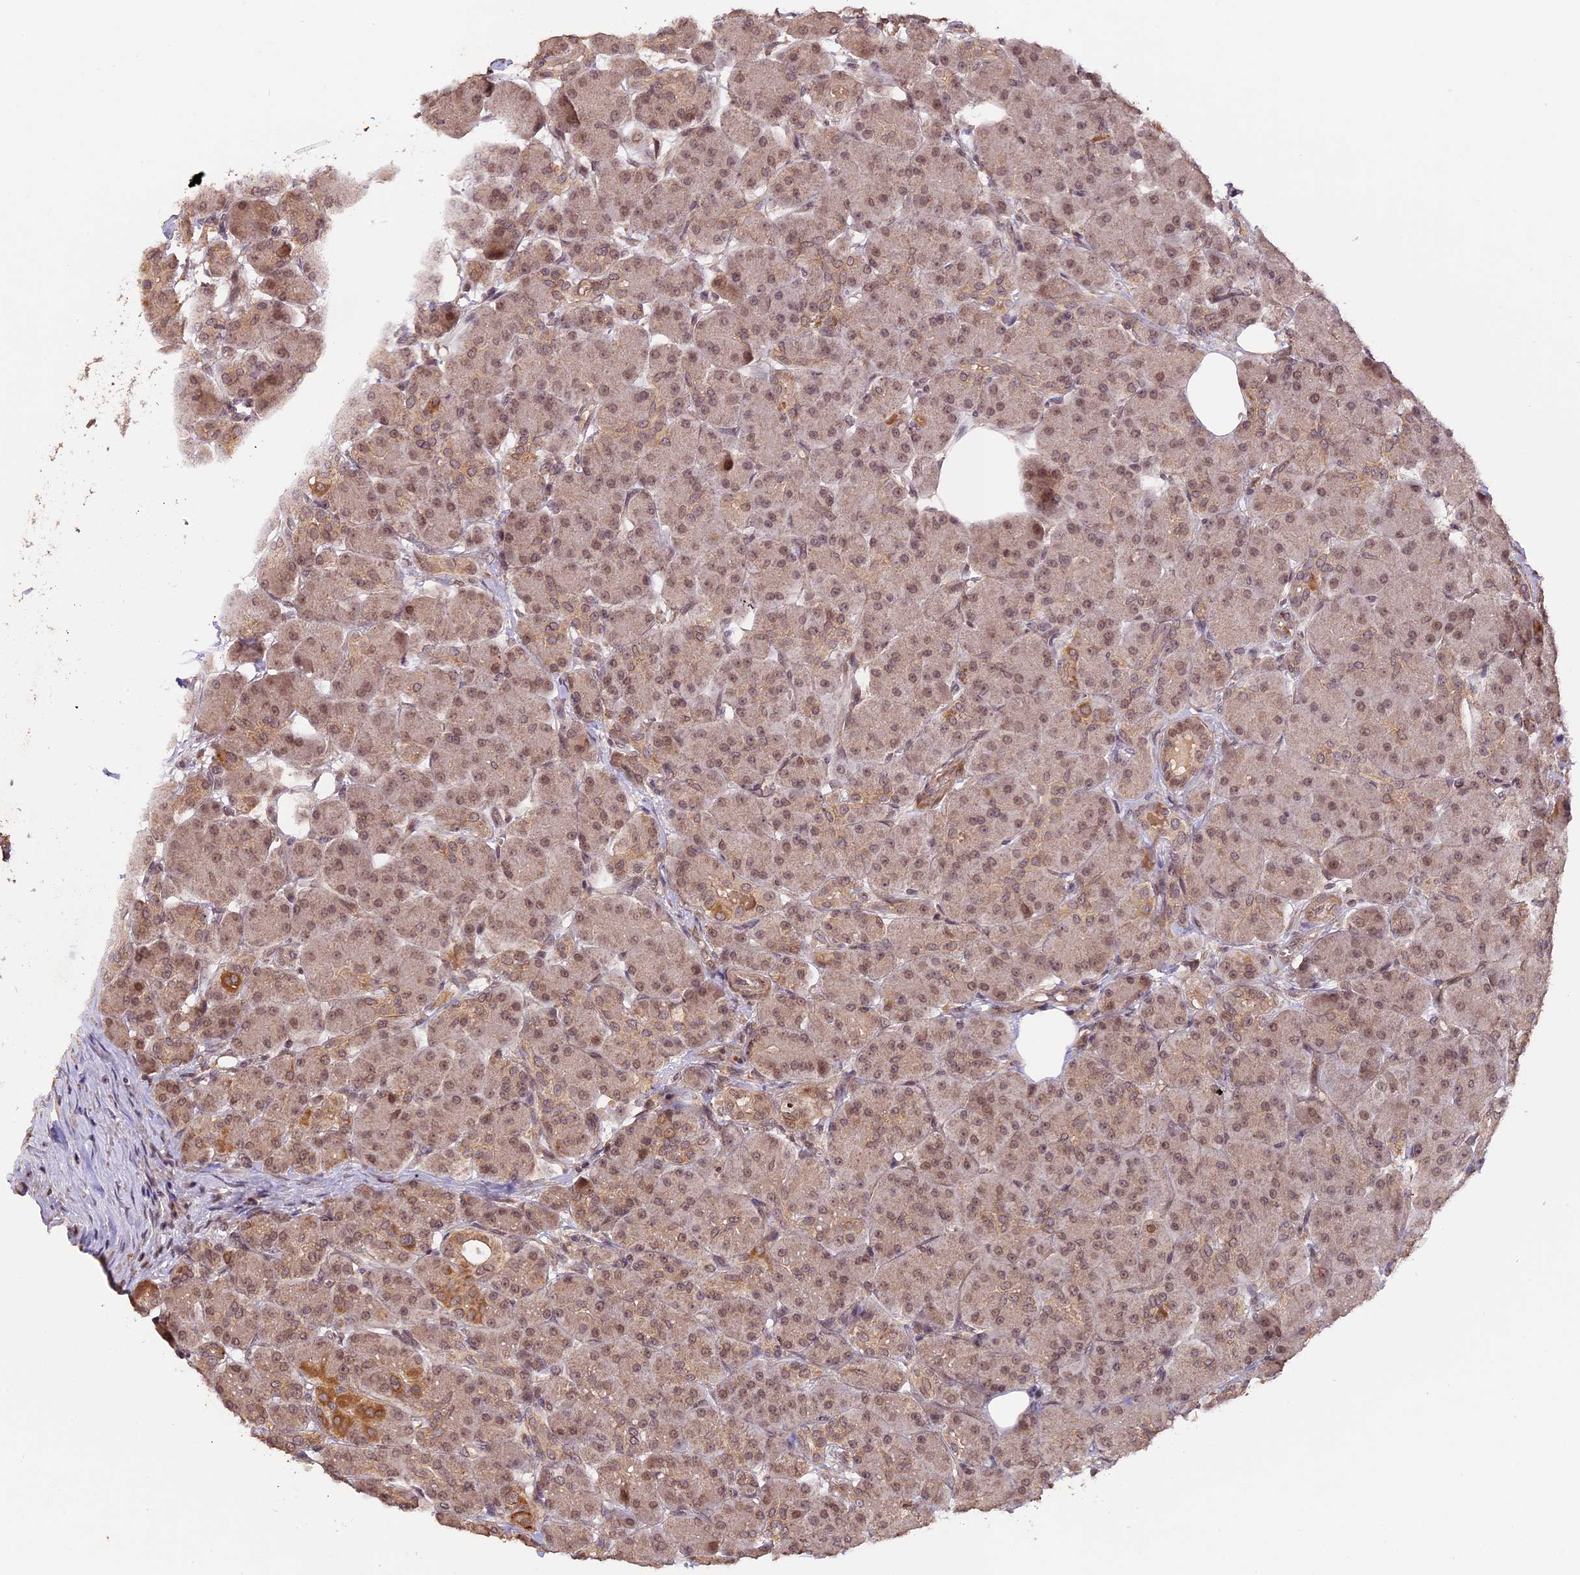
{"staining": {"intensity": "moderate", "quantity": ">75%", "location": "cytoplasmic/membranous,nuclear"}, "tissue": "pancreas", "cell_type": "Exocrine glandular cells", "image_type": "normal", "snomed": [{"axis": "morphology", "description": "Normal tissue, NOS"}, {"axis": "topography", "description": "Pancreas"}], "caption": "This is an image of IHC staining of unremarkable pancreas, which shows moderate expression in the cytoplasmic/membranous,nuclear of exocrine glandular cells.", "gene": "ZNF480", "patient": {"sex": "male", "age": 63}}